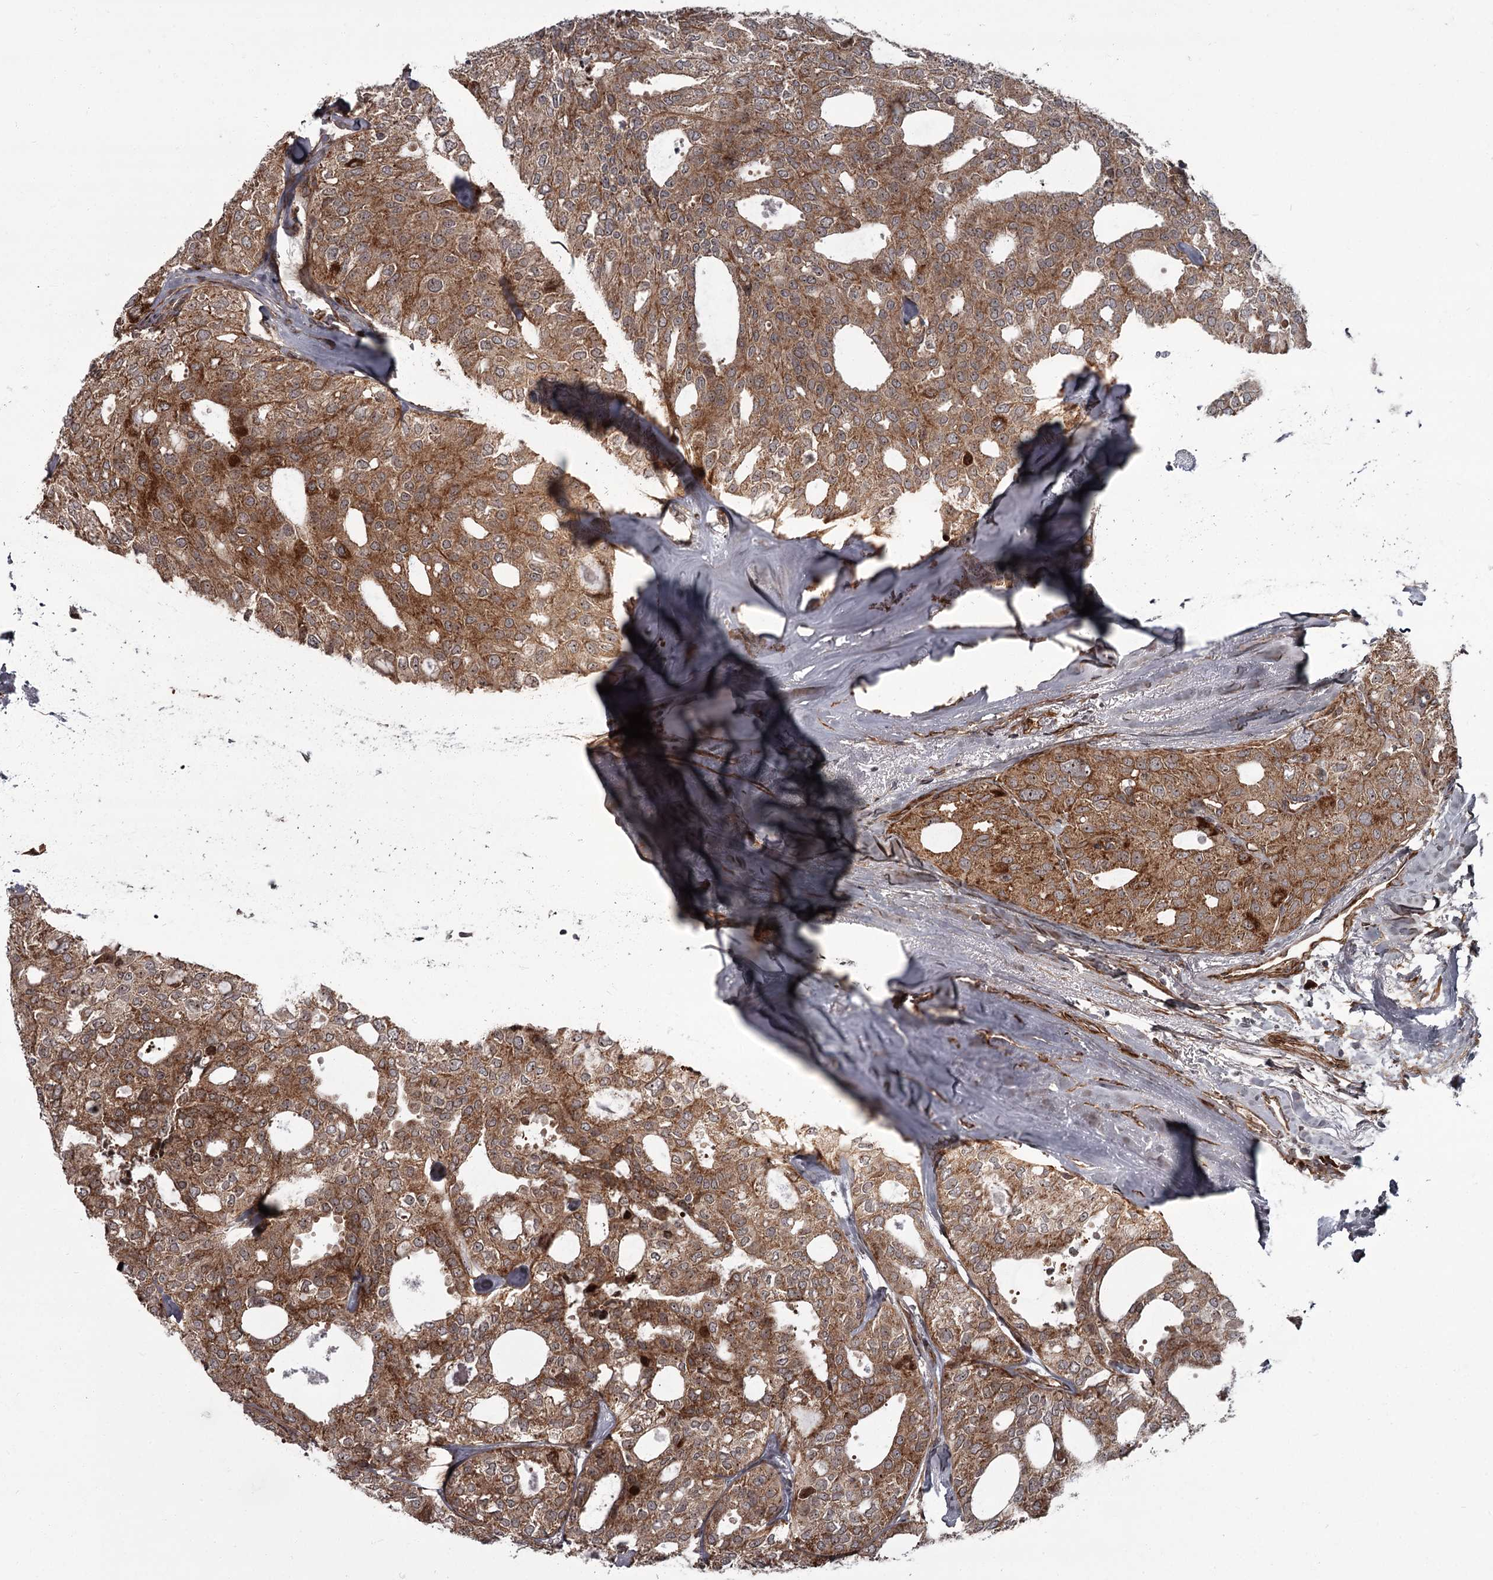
{"staining": {"intensity": "moderate", "quantity": ">75%", "location": "cytoplasmic/membranous"}, "tissue": "thyroid cancer", "cell_type": "Tumor cells", "image_type": "cancer", "snomed": [{"axis": "morphology", "description": "Follicular adenoma carcinoma, NOS"}, {"axis": "topography", "description": "Thyroid gland"}], "caption": "High-magnification brightfield microscopy of thyroid cancer stained with DAB (brown) and counterstained with hematoxylin (blue). tumor cells exhibit moderate cytoplasmic/membranous positivity is present in approximately>75% of cells. (IHC, brightfield microscopy, high magnification).", "gene": "THAP9", "patient": {"sex": "male", "age": 75}}